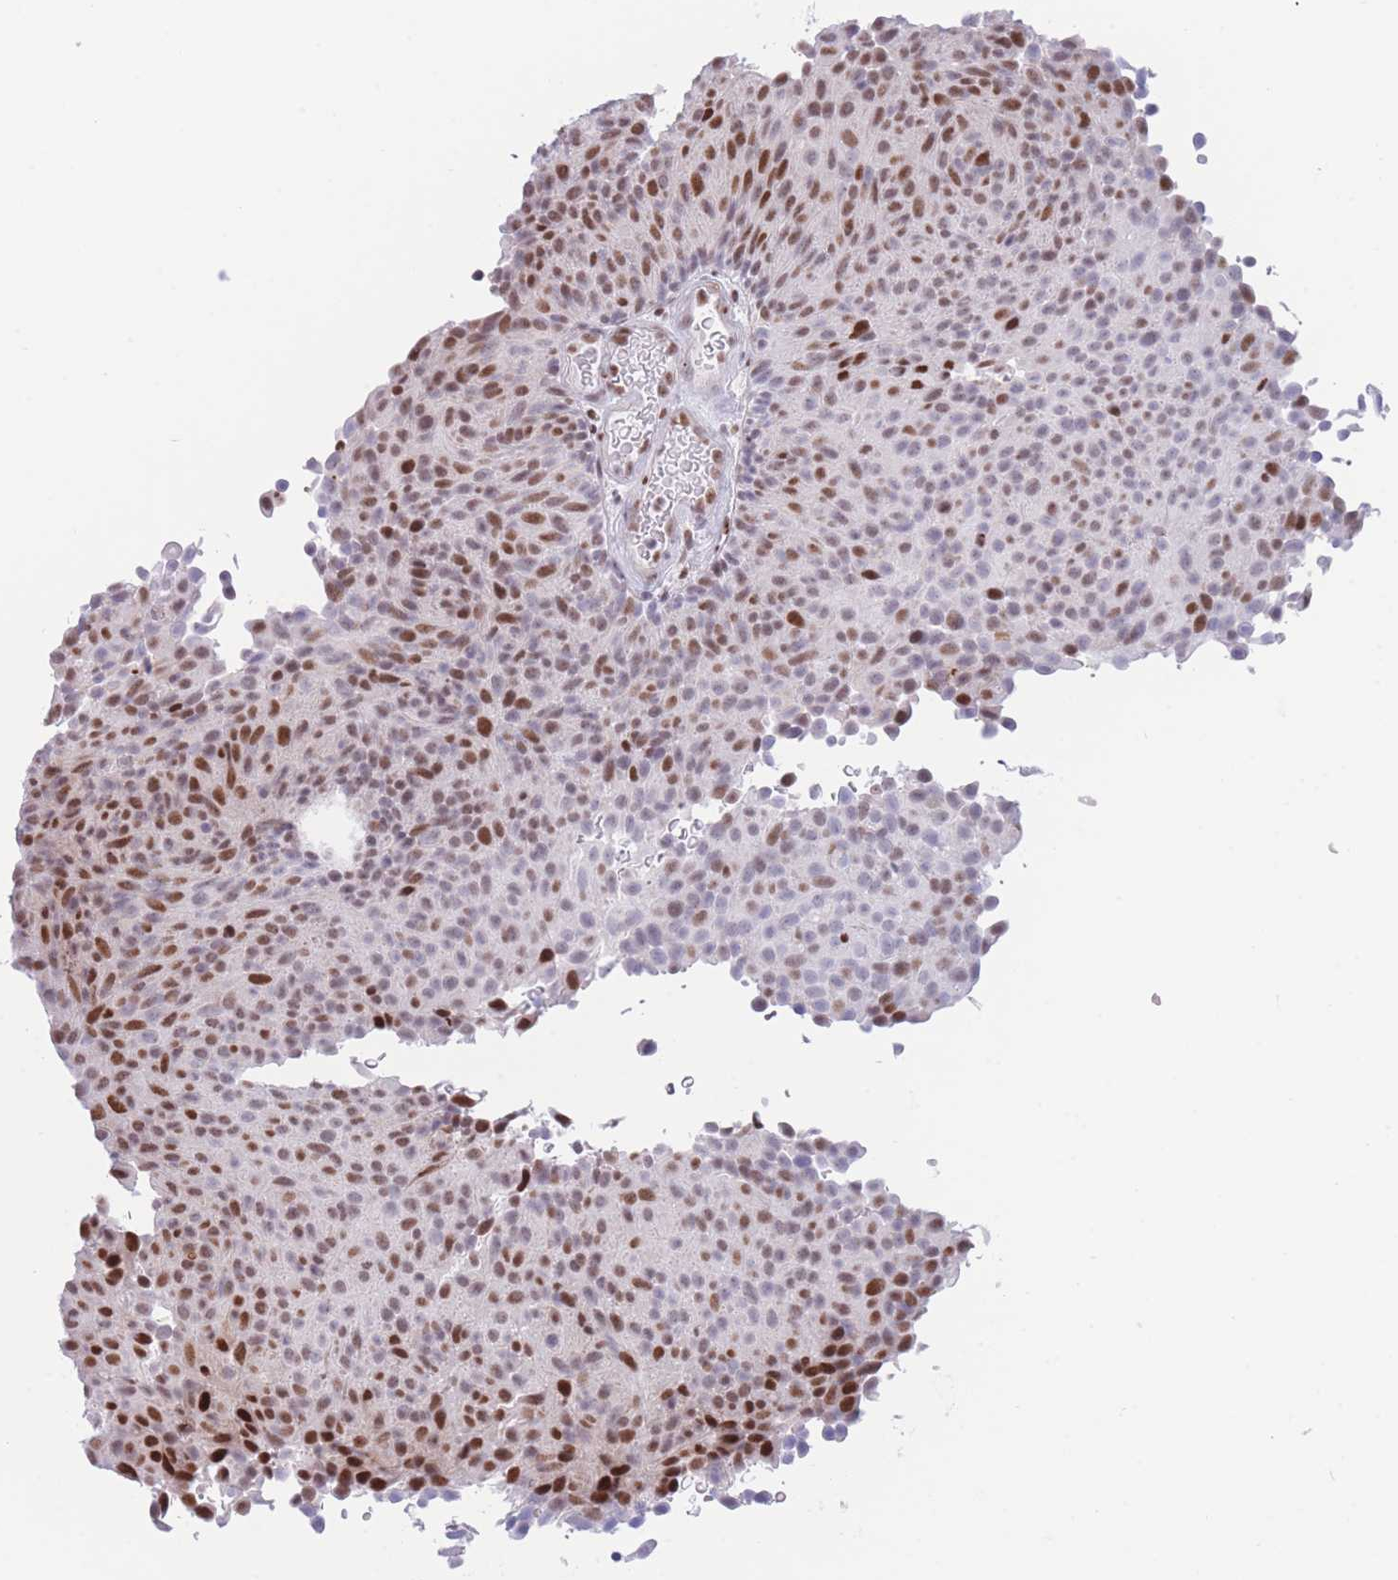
{"staining": {"intensity": "strong", "quantity": "25%-75%", "location": "nuclear"}, "tissue": "urothelial cancer", "cell_type": "Tumor cells", "image_type": "cancer", "snomed": [{"axis": "morphology", "description": "Urothelial carcinoma, Low grade"}, {"axis": "topography", "description": "Urinary bladder"}], "caption": "Low-grade urothelial carcinoma tissue demonstrates strong nuclear staining in about 25%-75% of tumor cells", "gene": "DNAJC3", "patient": {"sex": "male", "age": 78}}